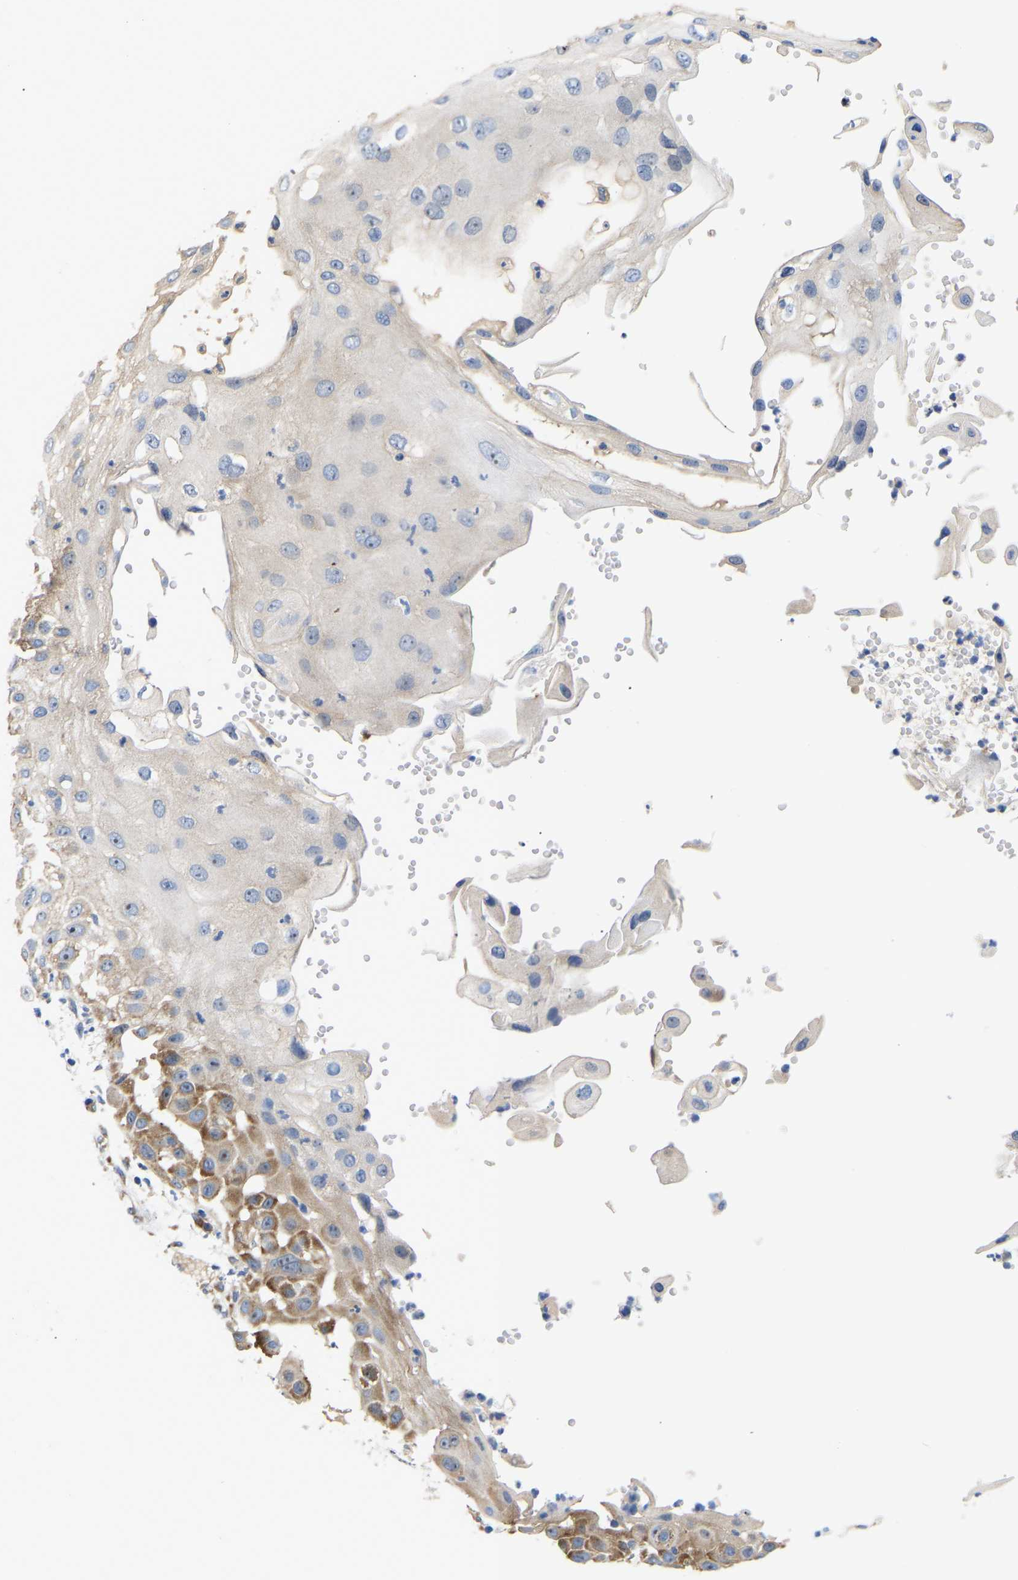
{"staining": {"intensity": "moderate", "quantity": "<25%", "location": "cytoplasmic/membranous"}, "tissue": "skin cancer", "cell_type": "Tumor cells", "image_type": "cancer", "snomed": [{"axis": "morphology", "description": "Squamous cell carcinoma, NOS"}, {"axis": "topography", "description": "Skin"}], "caption": "Protein expression analysis of human skin cancer reveals moderate cytoplasmic/membranous expression in about <25% of tumor cells. (DAB = brown stain, brightfield microscopy at high magnification).", "gene": "ABCA10", "patient": {"sex": "female", "age": 44}}